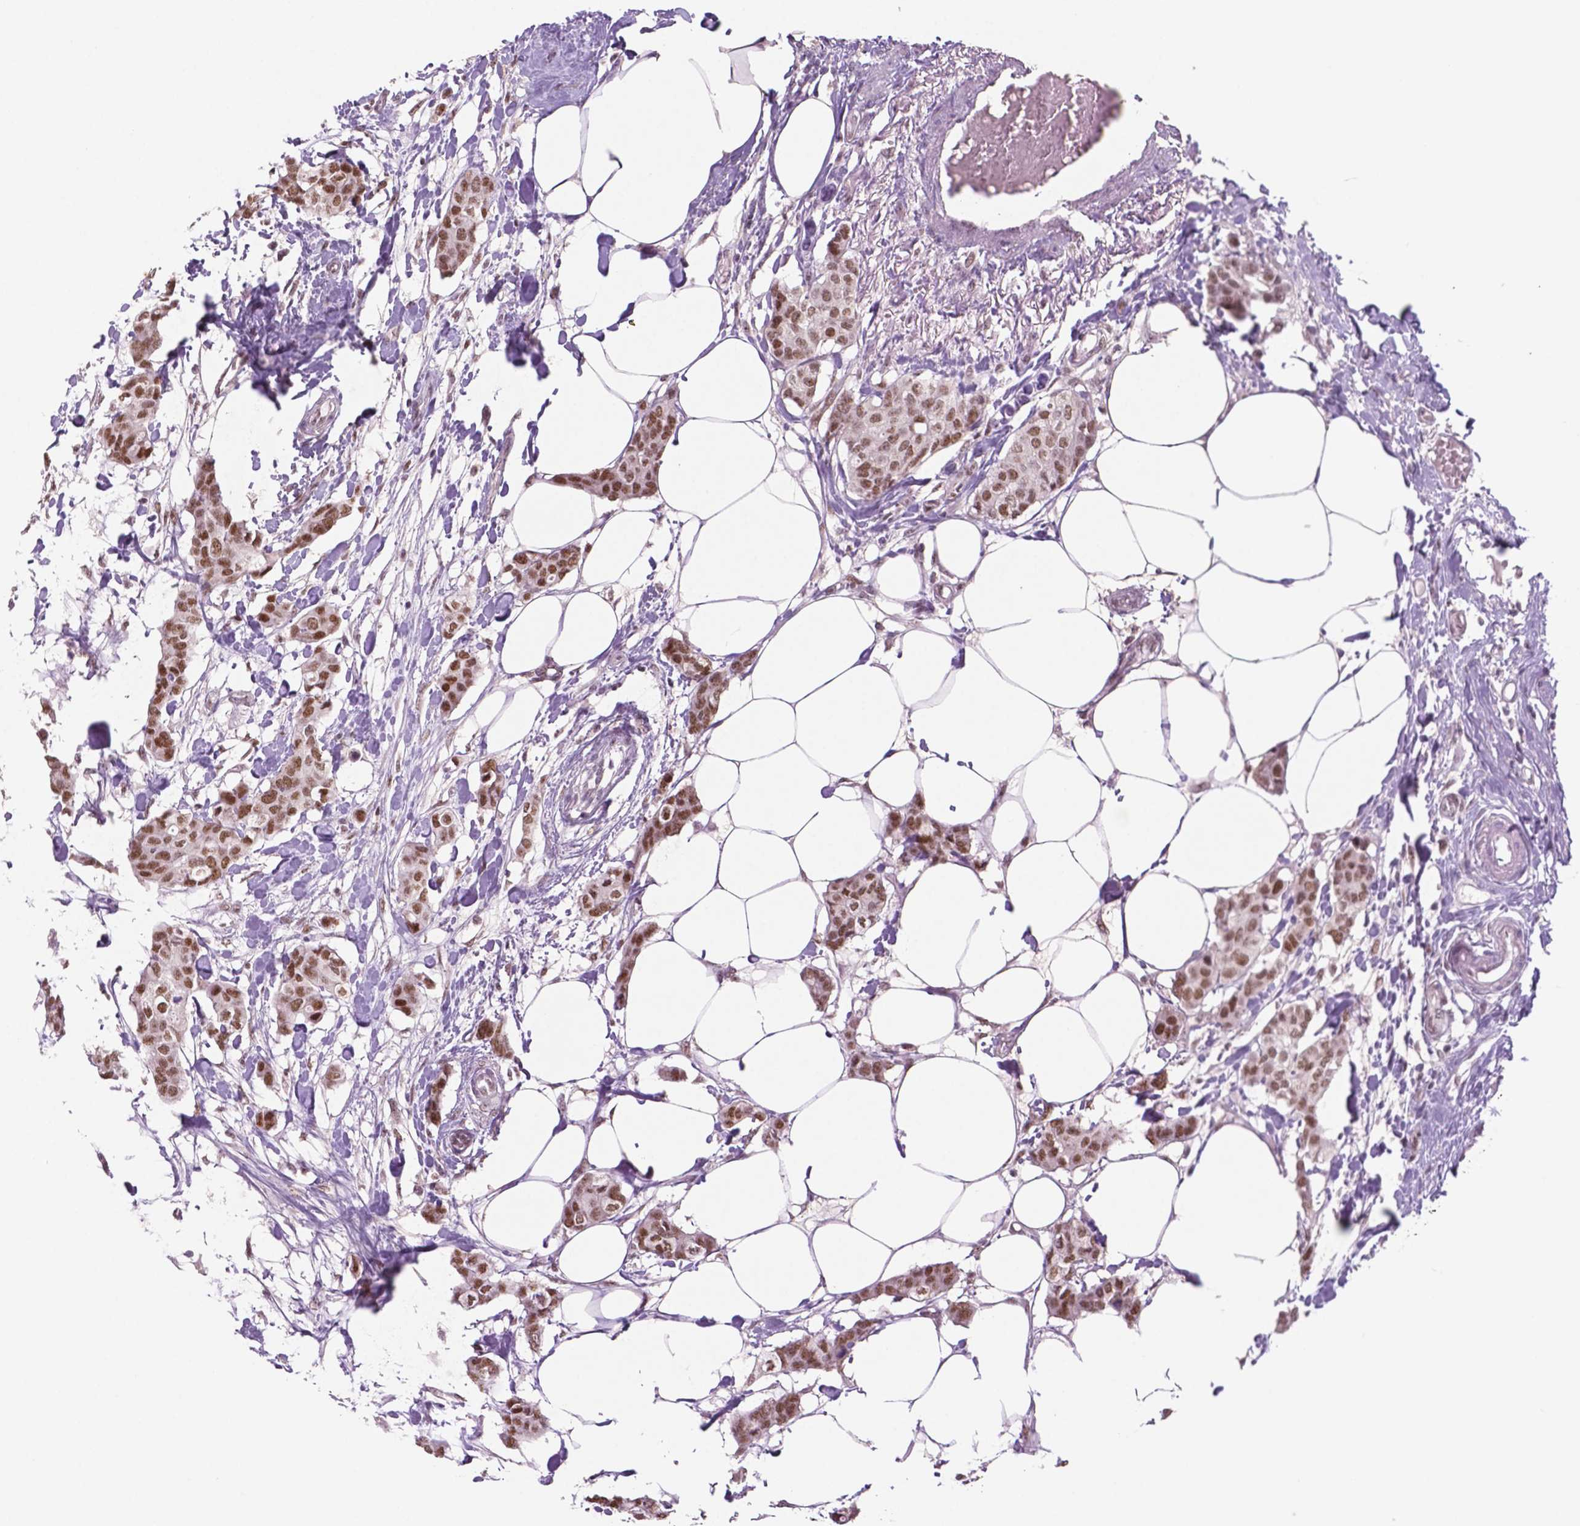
{"staining": {"intensity": "weak", "quantity": ">75%", "location": "nuclear"}, "tissue": "breast cancer", "cell_type": "Tumor cells", "image_type": "cancer", "snomed": [{"axis": "morphology", "description": "Duct carcinoma"}, {"axis": "topography", "description": "Breast"}], "caption": "Tumor cells reveal low levels of weak nuclear positivity in approximately >75% of cells in breast cancer.", "gene": "MLH1", "patient": {"sex": "female", "age": 62}}